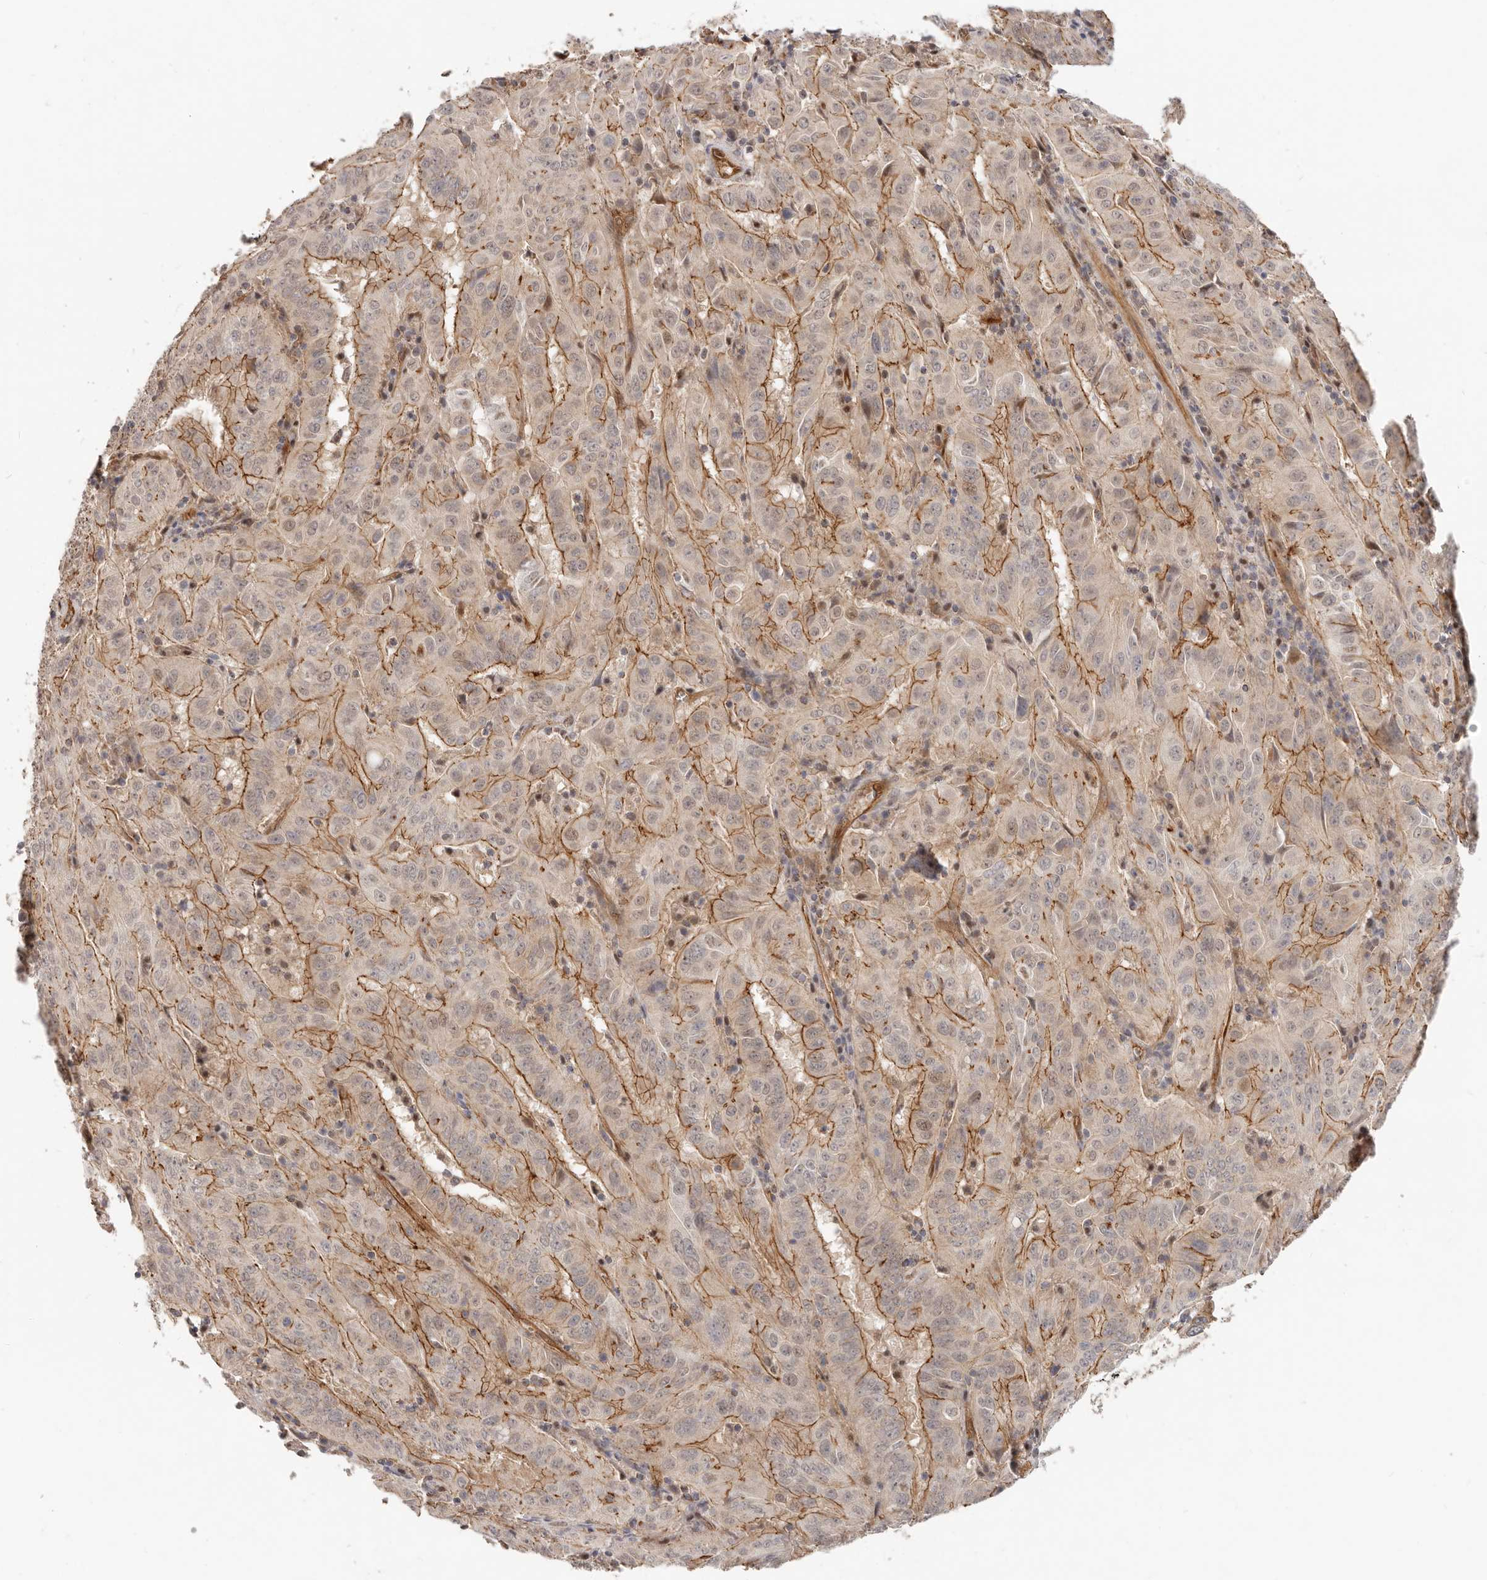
{"staining": {"intensity": "moderate", "quantity": ">75%", "location": "cytoplasmic/membranous"}, "tissue": "pancreatic cancer", "cell_type": "Tumor cells", "image_type": "cancer", "snomed": [{"axis": "morphology", "description": "Adenocarcinoma, NOS"}, {"axis": "topography", "description": "Pancreas"}], "caption": "Human pancreatic cancer stained for a protein (brown) exhibits moderate cytoplasmic/membranous positive staining in approximately >75% of tumor cells.", "gene": "USP49", "patient": {"sex": "male", "age": 63}}